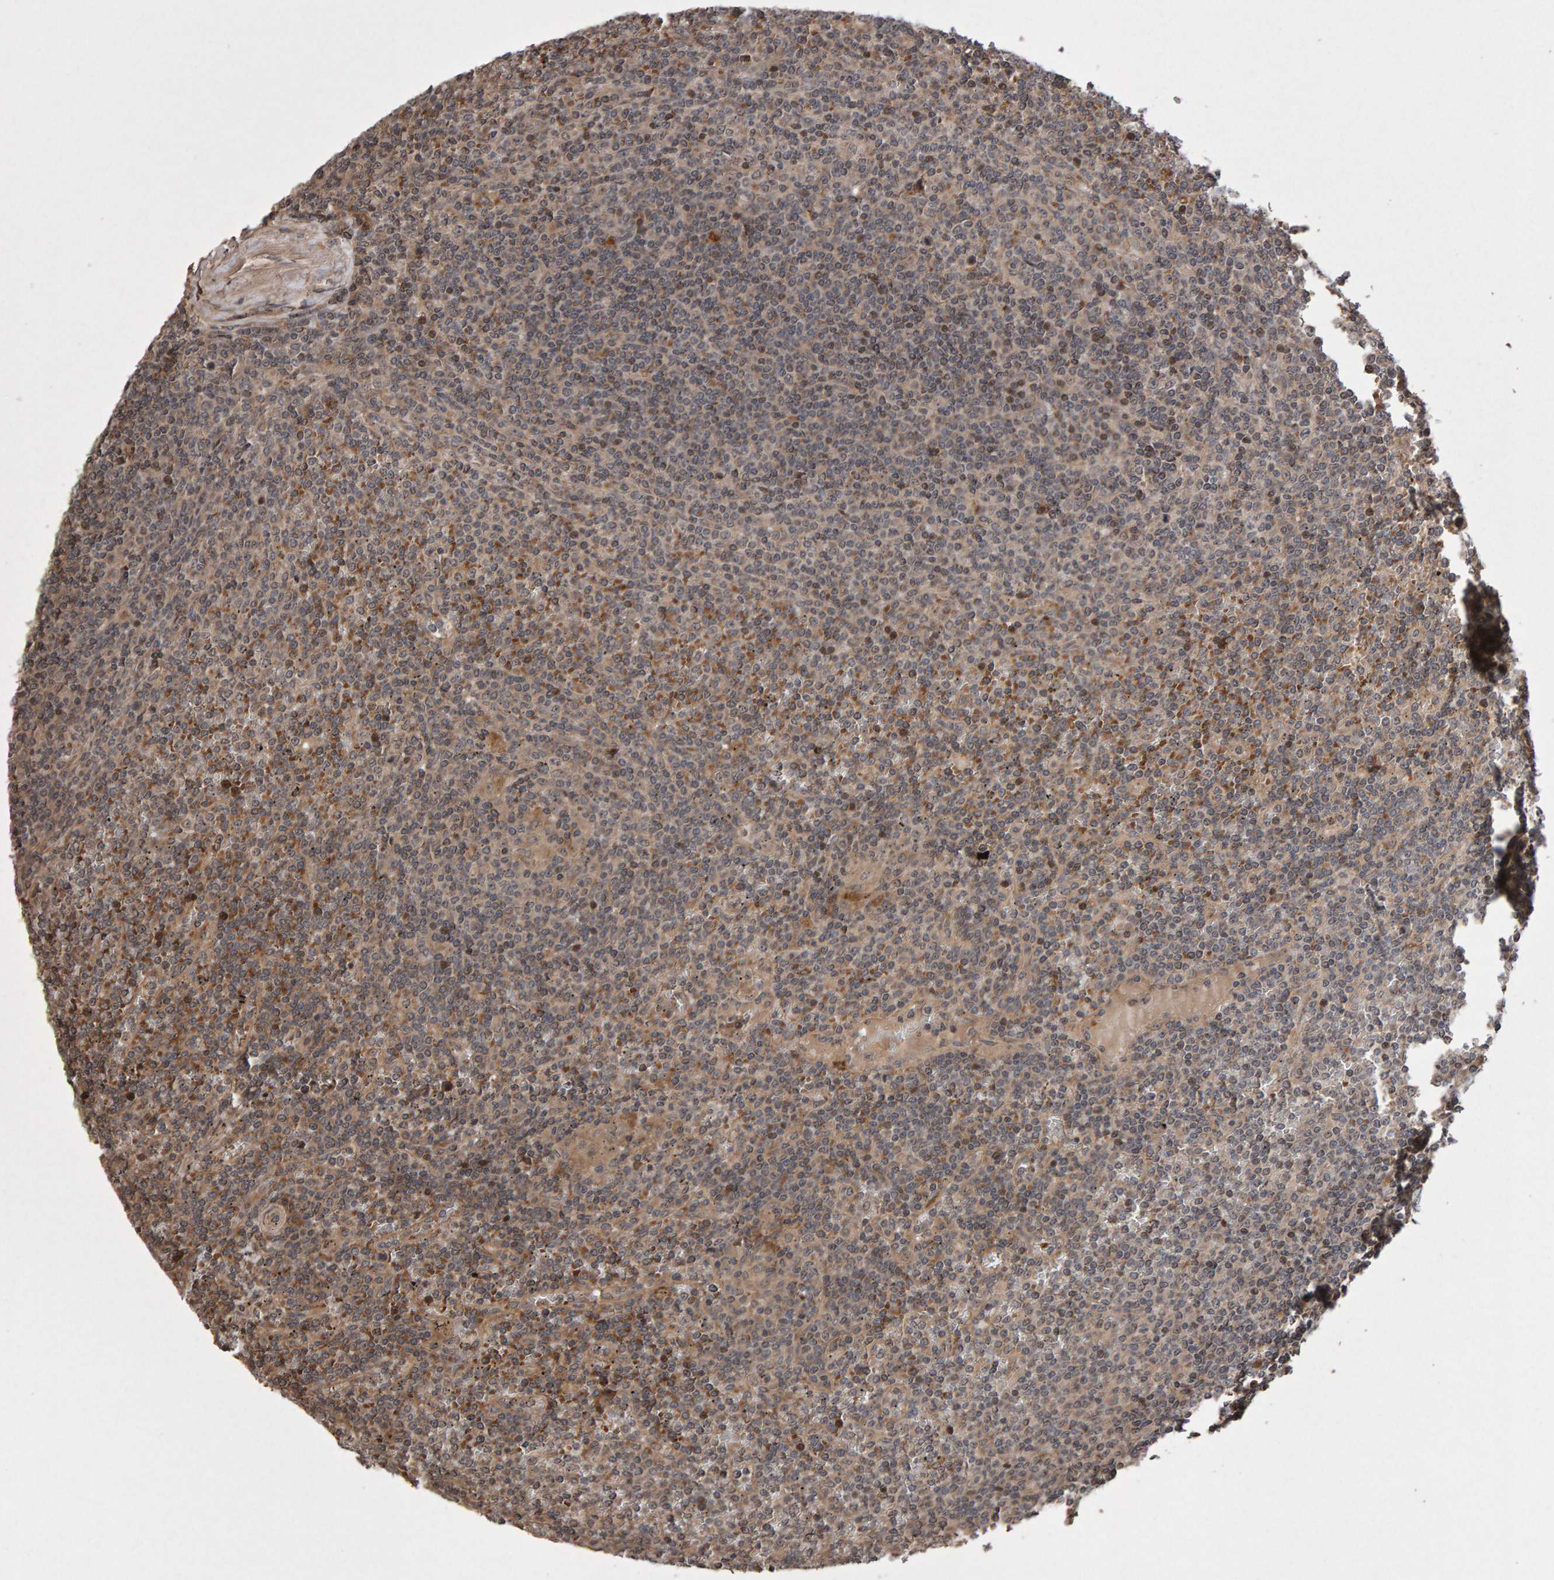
{"staining": {"intensity": "weak", "quantity": ">75%", "location": "cytoplasmic/membranous"}, "tissue": "lymphoma", "cell_type": "Tumor cells", "image_type": "cancer", "snomed": [{"axis": "morphology", "description": "Malignant lymphoma, non-Hodgkin's type, Low grade"}, {"axis": "topography", "description": "Spleen"}], "caption": "Approximately >75% of tumor cells in human lymphoma exhibit weak cytoplasmic/membranous protein staining as visualized by brown immunohistochemical staining.", "gene": "PECR", "patient": {"sex": "female", "age": 19}}